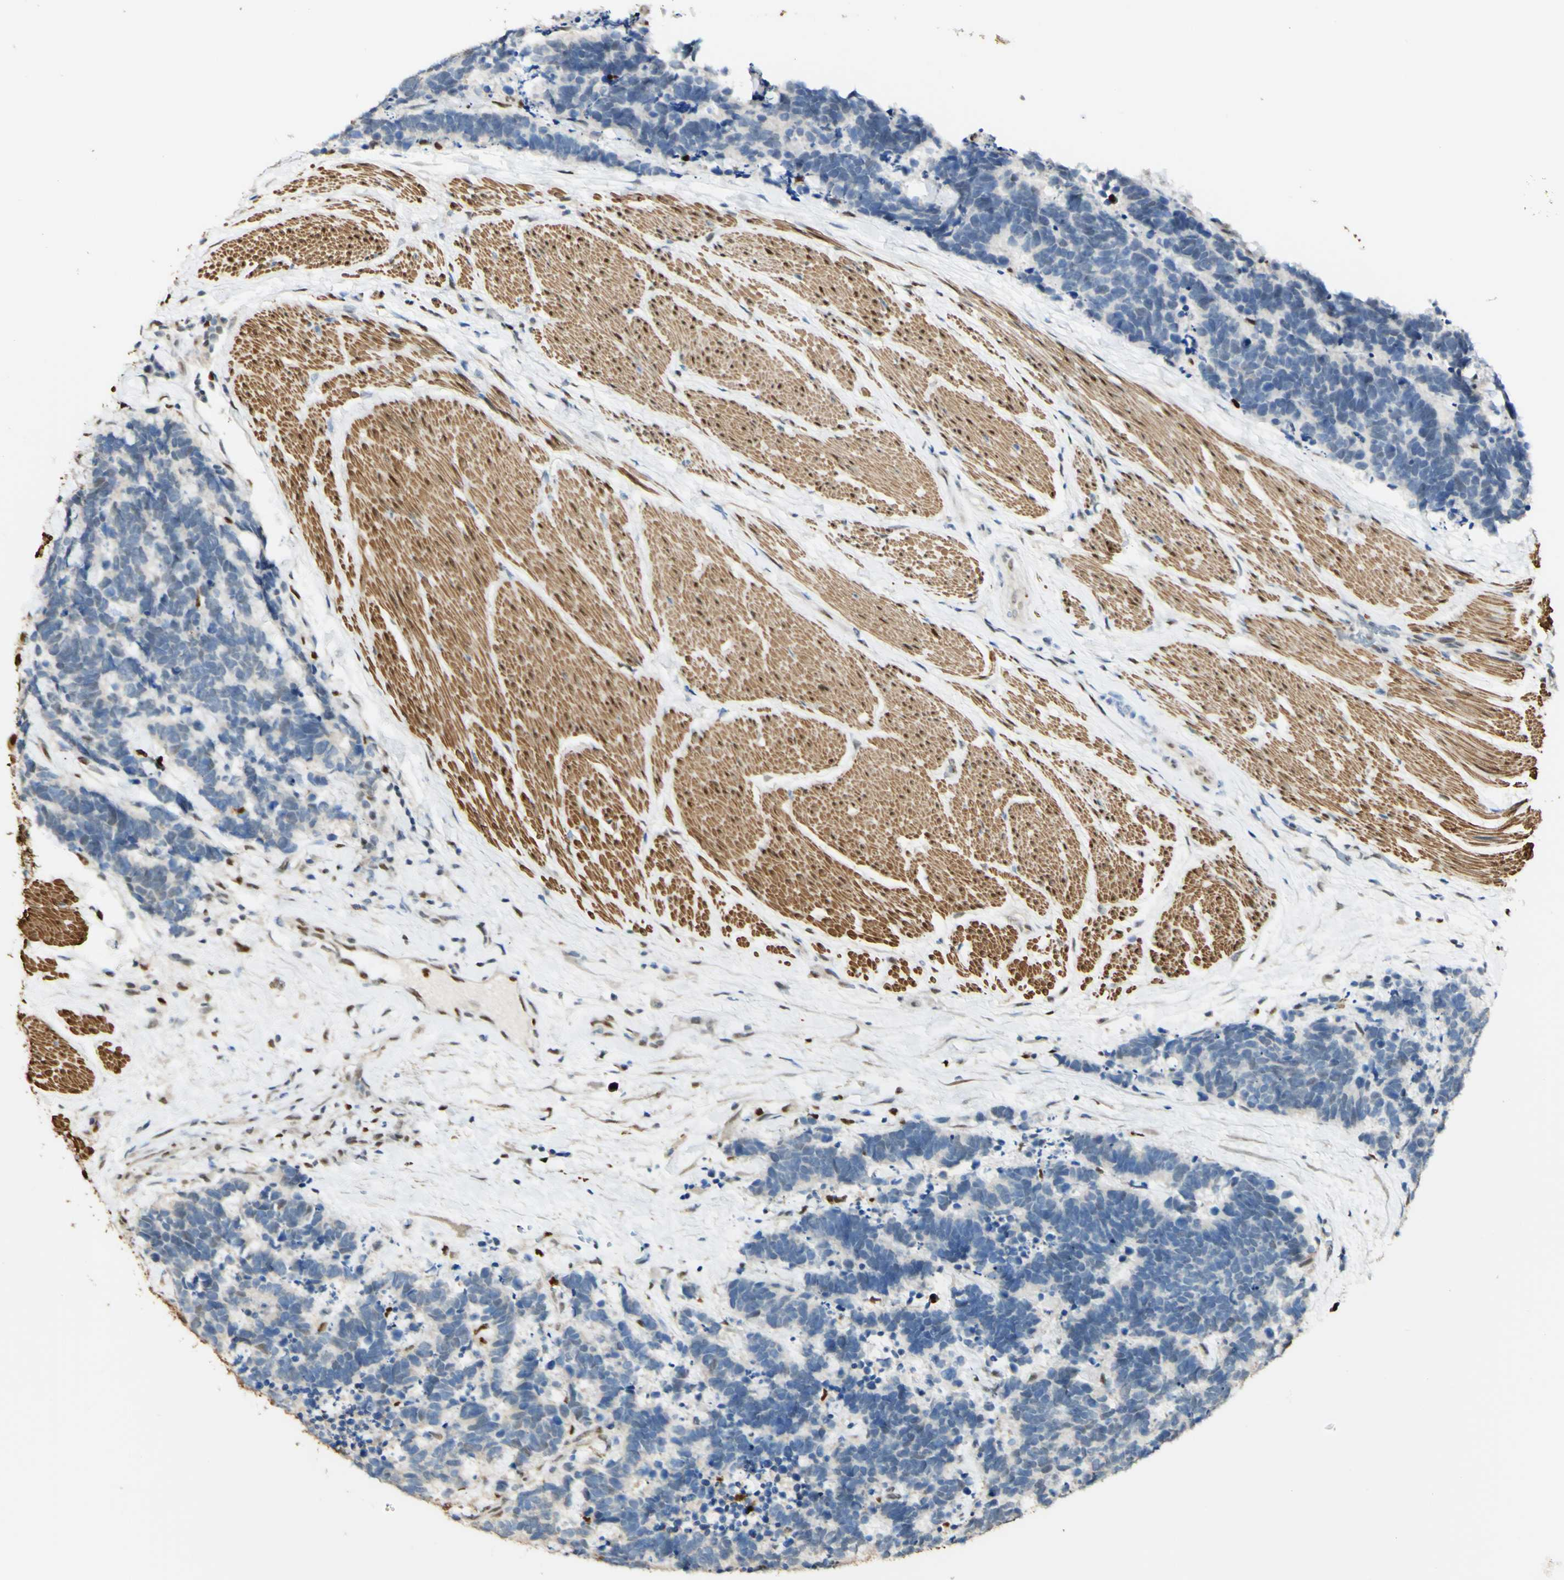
{"staining": {"intensity": "negative", "quantity": "none", "location": "none"}, "tissue": "carcinoid", "cell_type": "Tumor cells", "image_type": "cancer", "snomed": [{"axis": "morphology", "description": "Carcinoma, NOS"}, {"axis": "morphology", "description": "Carcinoid, malignant, NOS"}, {"axis": "topography", "description": "Urinary bladder"}], "caption": "This is an IHC micrograph of carcinoid. There is no staining in tumor cells.", "gene": "MAP3K4", "patient": {"sex": "male", "age": 57}}